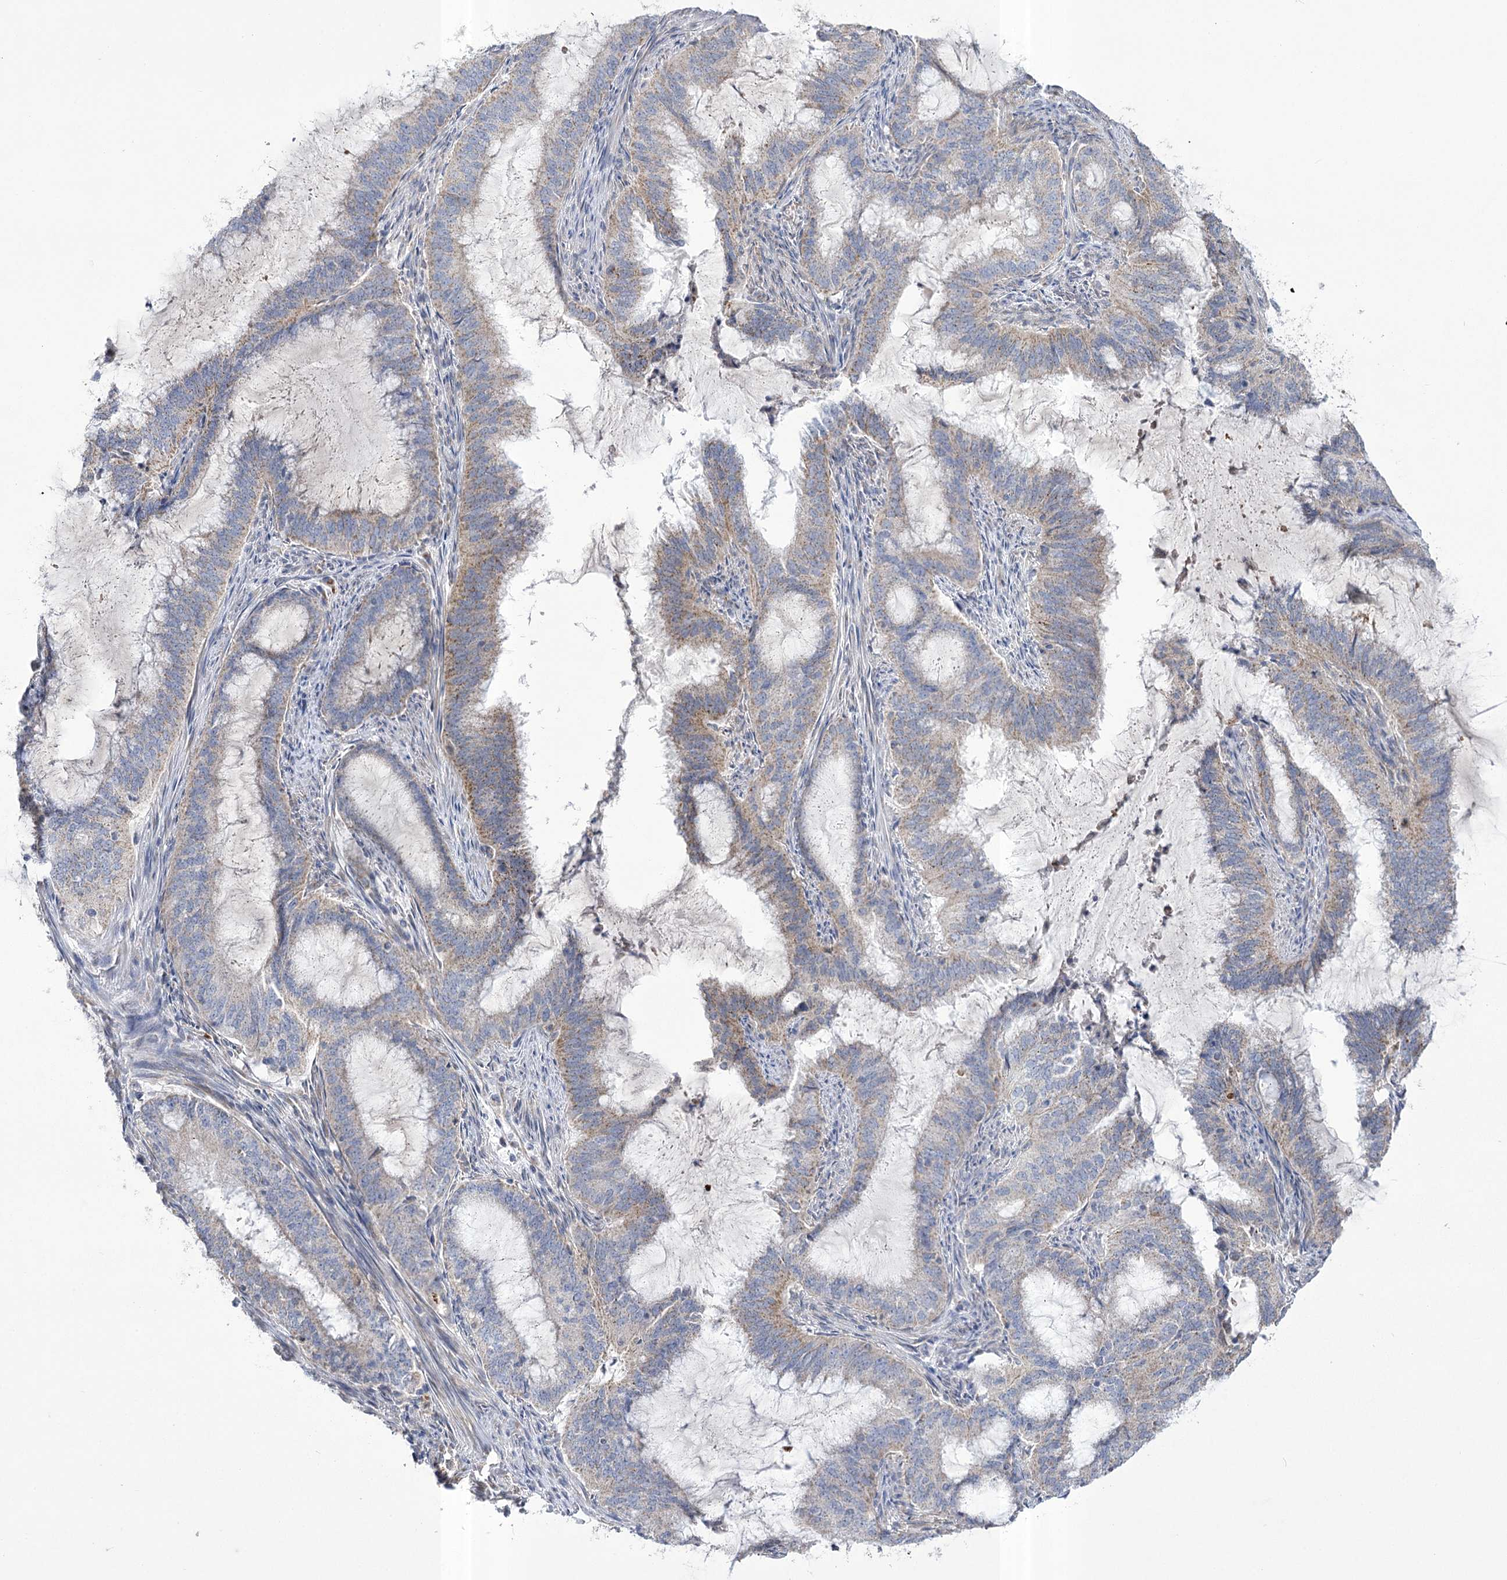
{"staining": {"intensity": "weak", "quantity": "25%-75%", "location": "cytoplasmic/membranous"}, "tissue": "endometrial cancer", "cell_type": "Tumor cells", "image_type": "cancer", "snomed": [{"axis": "morphology", "description": "Adenocarcinoma, NOS"}, {"axis": "topography", "description": "Endometrium"}], "caption": "Immunohistochemical staining of adenocarcinoma (endometrial) demonstrates low levels of weak cytoplasmic/membranous protein expression in approximately 25%-75% of tumor cells.", "gene": "PDHB", "patient": {"sex": "female", "age": 51}}